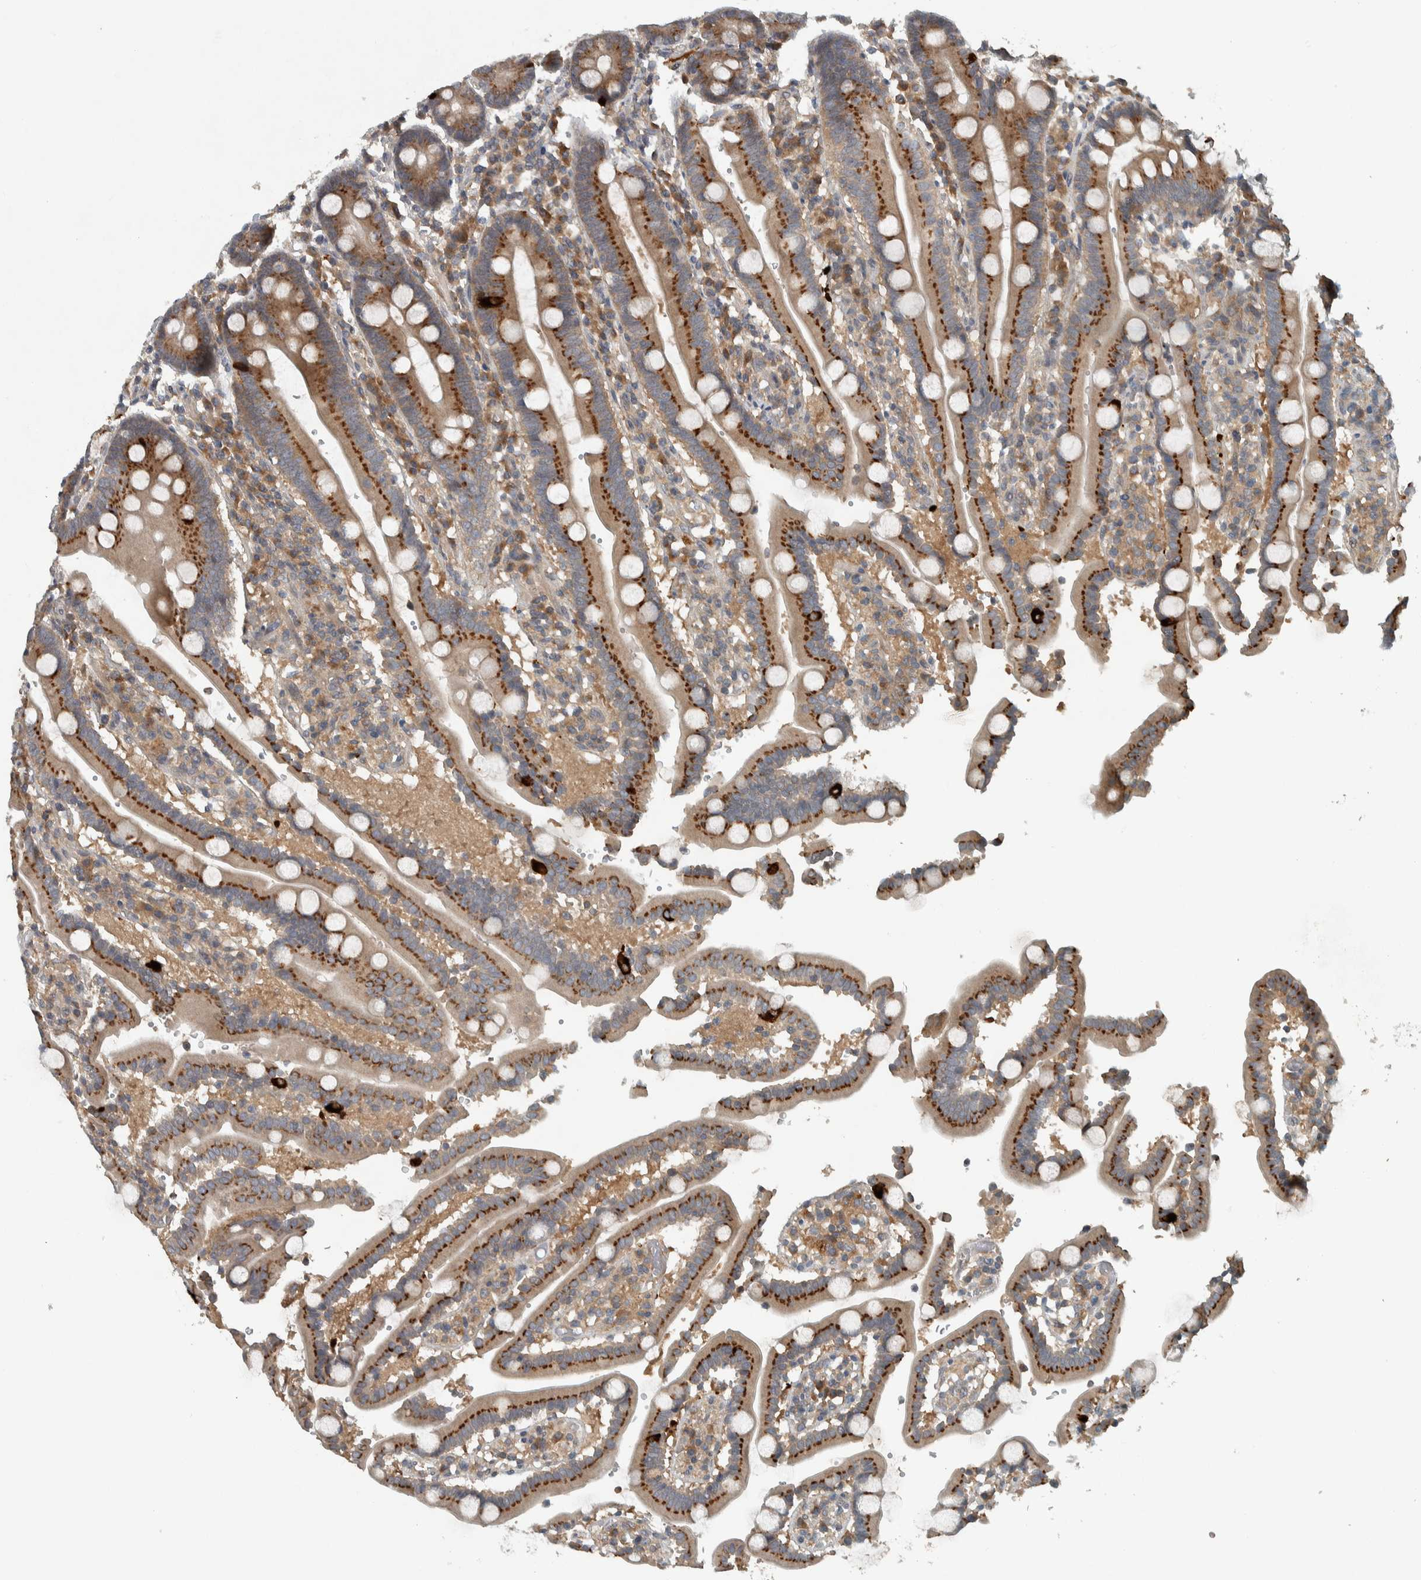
{"staining": {"intensity": "strong", "quantity": "25%-75%", "location": "cytoplasmic/membranous"}, "tissue": "duodenum", "cell_type": "Glandular cells", "image_type": "normal", "snomed": [{"axis": "morphology", "description": "Normal tissue, NOS"}, {"axis": "topography", "description": "Small intestine, NOS"}], "caption": "Immunohistochemical staining of benign human duodenum demonstrates high levels of strong cytoplasmic/membranous staining in approximately 25%-75% of glandular cells. (Stains: DAB (3,3'-diaminobenzidine) in brown, nuclei in blue, Microscopy: brightfield microscopy at high magnification).", "gene": "CLCN2", "patient": {"sex": "female", "age": 71}}